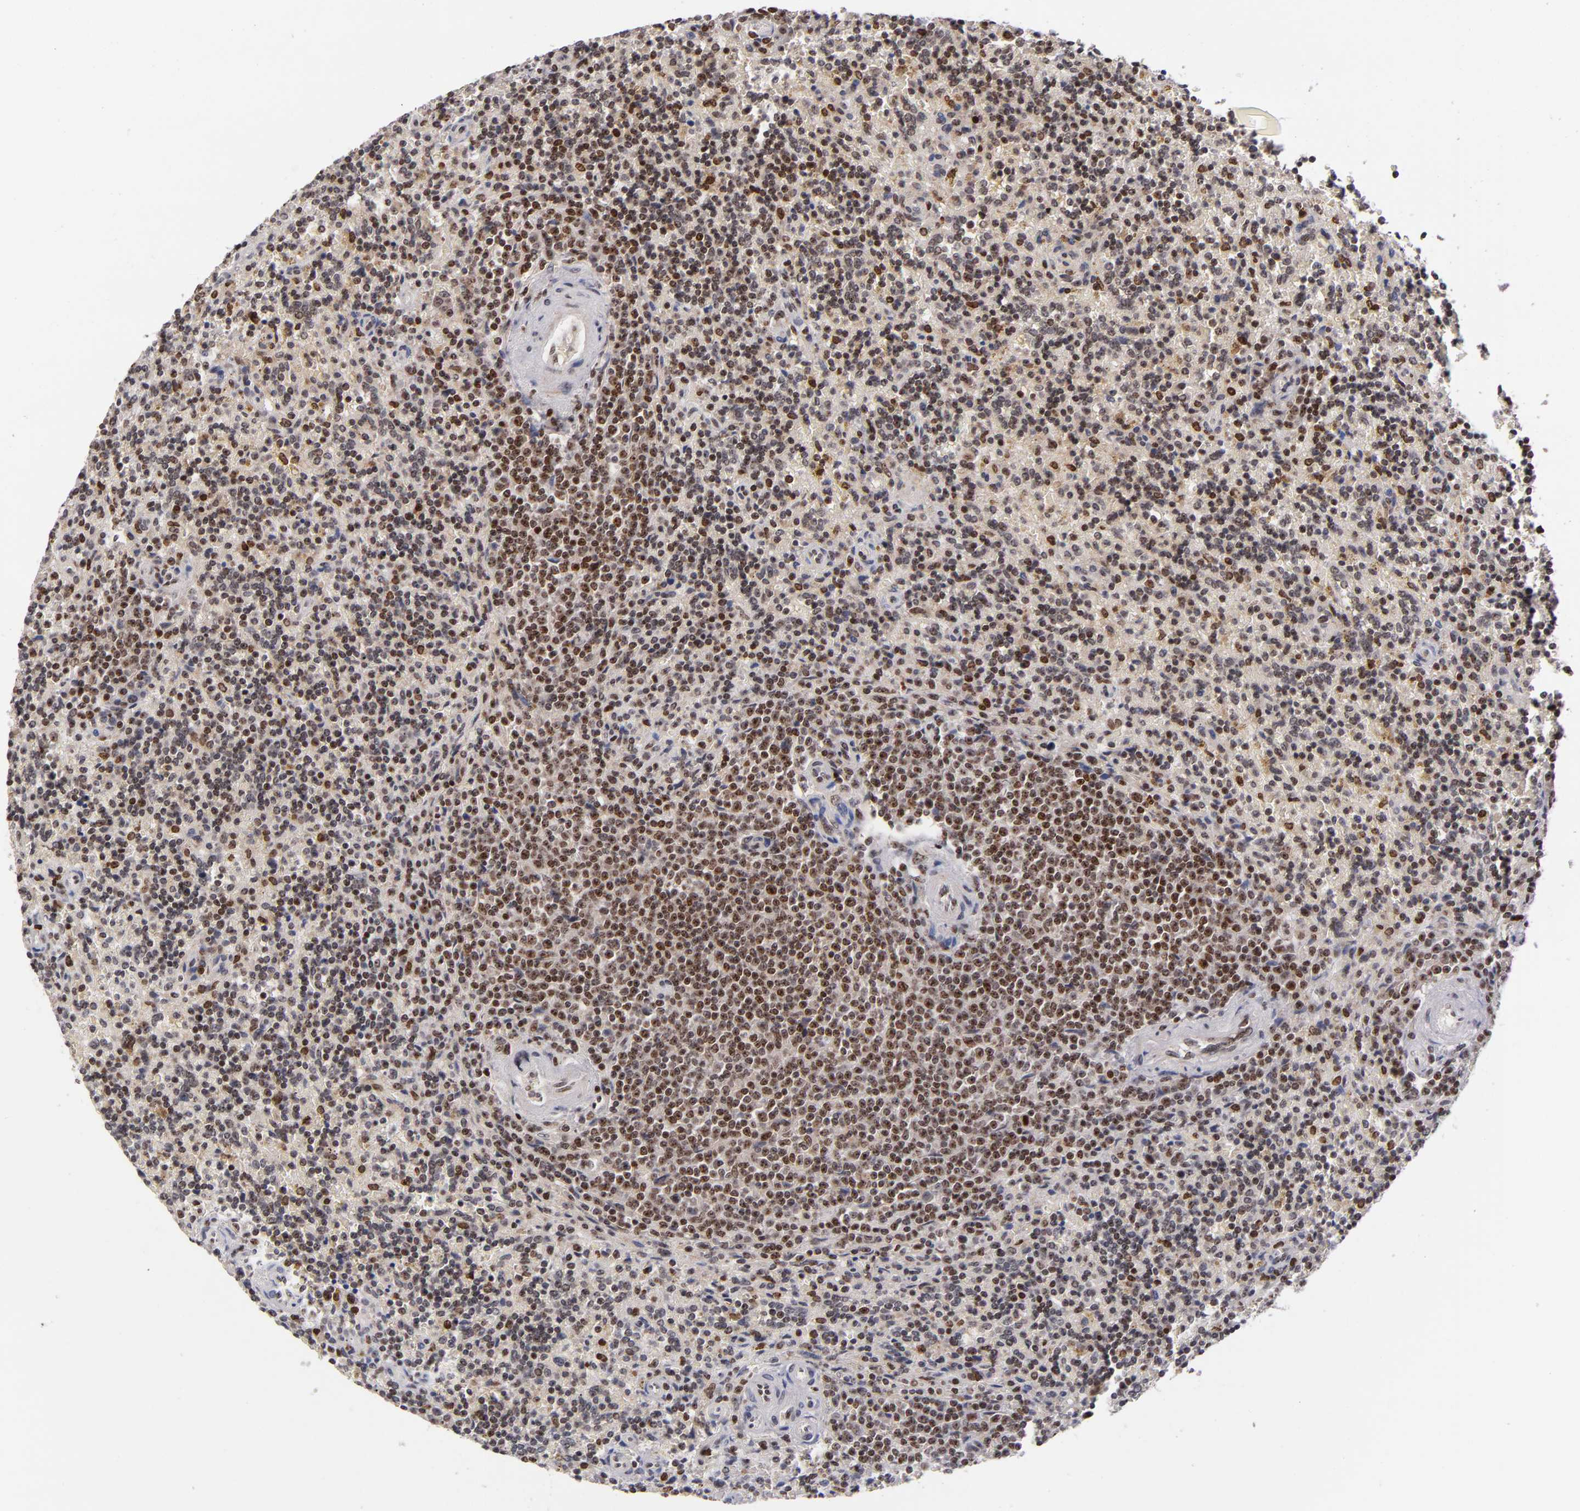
{"staining": {"intensity": "weak", "quantity": "25%-75%", "location": "cytoplasmic/membranous,nuclear"}, "tissue": "lymphoma", "cell_type": "Tumor cells", "image_type": "cancer", "snomed": [{"axis": "morphology", "description": "Malignant lymphoma, non-Hodgkin's type, Low grade"}, {"axis": "topography", "description": "Spleen"}], "caption": "Low-grade malignant lymphoma, non-Hodgkin's type was stained to show a protein in brown. There is low levels of weak cytoplasmic/membranous and nuclear staining in about 25%-75% of tumor cells.", "gene": "PCNX4", "patient": {"sex": "male", "age": 67}}